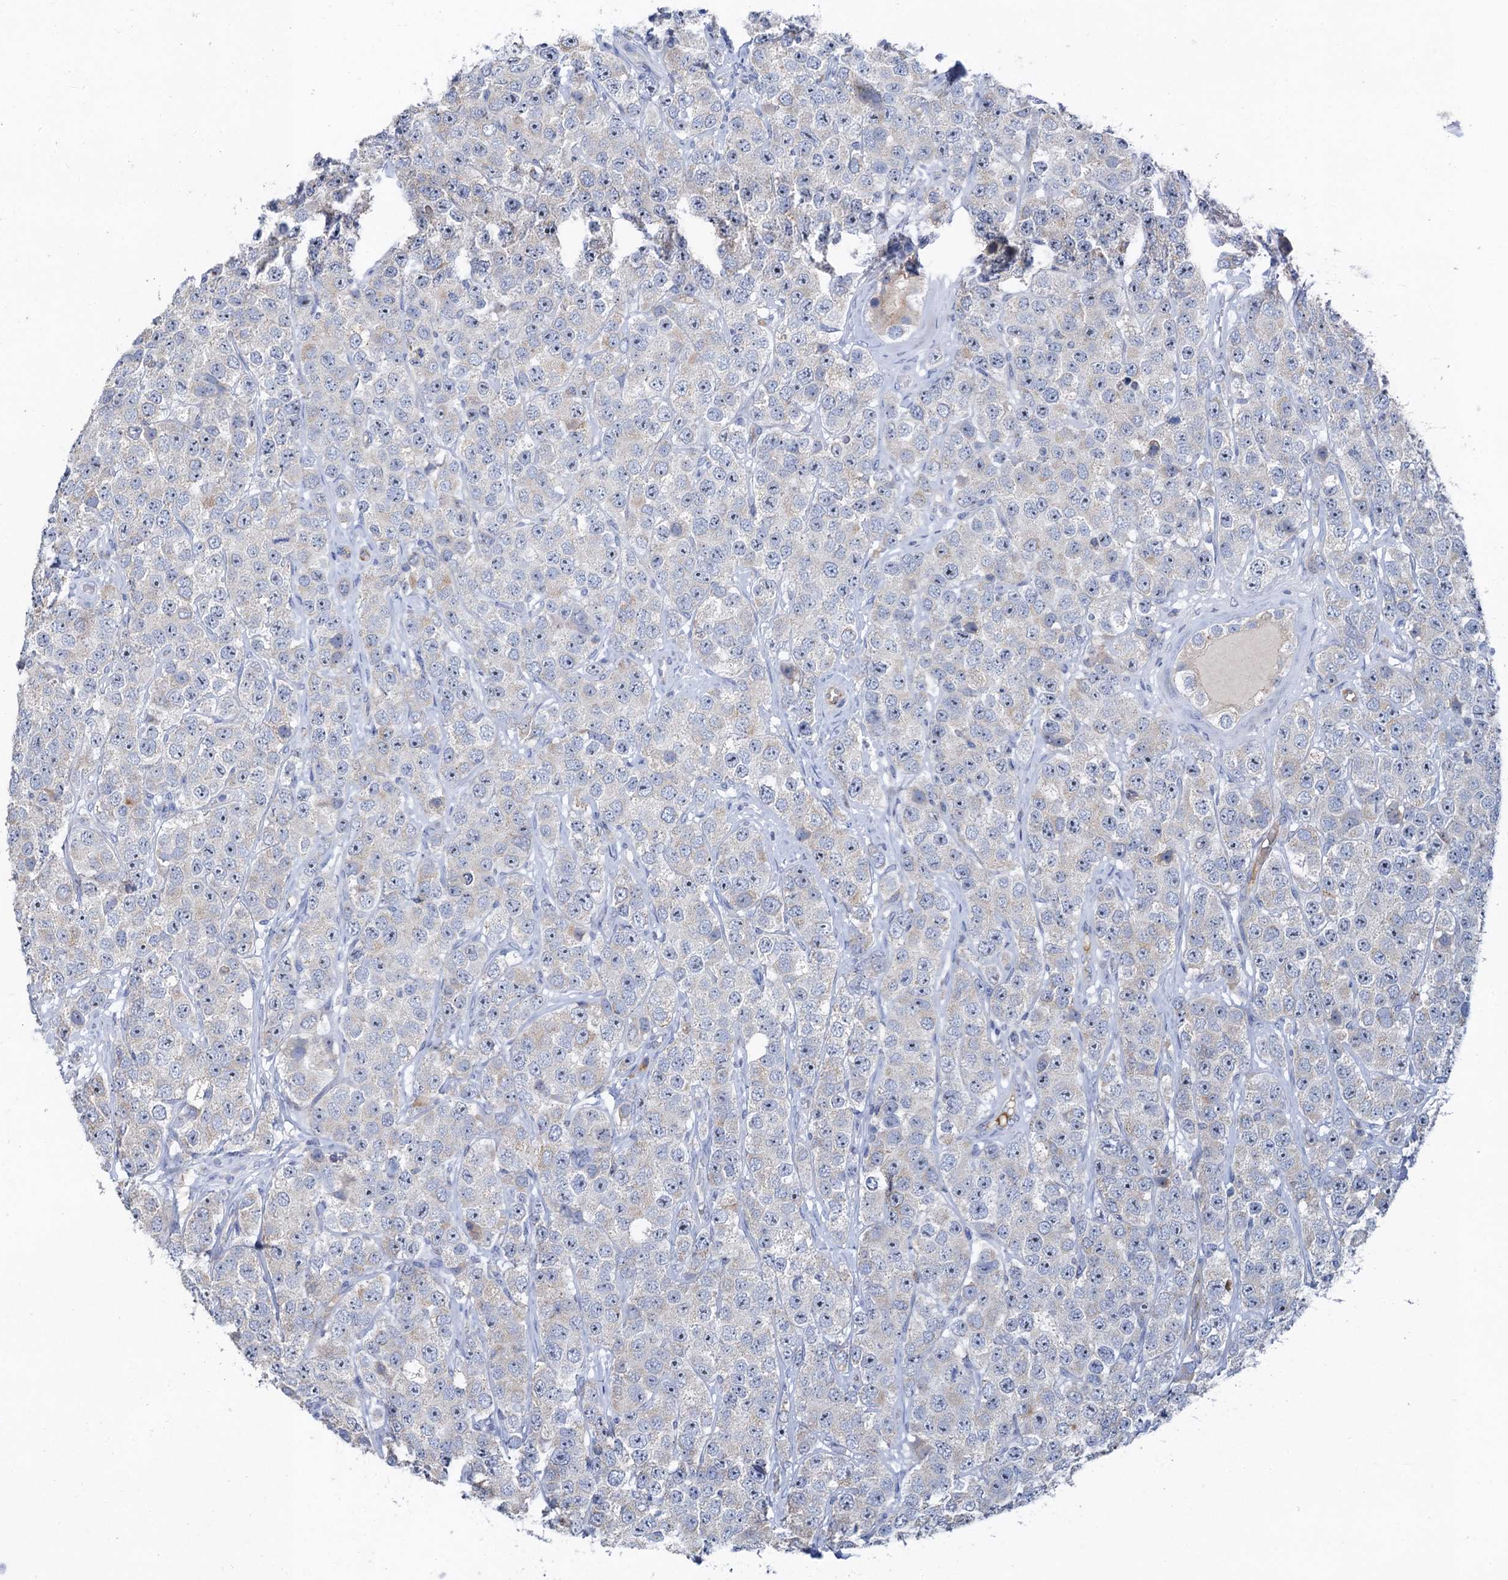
{"staining": {"intensity": "negative", "quantity": "none", "location": "none"}, "tissue": "testis cancer", "cell_type": "Tumor cells", "image_type": "cancer", "snomed": [{"axis": "morphology", "description": "Seminoma, NOS"}, {"axis": "topography", "description": "Testis"}], "caption": "An immunohistochemistry photomicrograph of testis cancer (seminoma) is shown. There is no staining in tumor cells of testis cancer (seminoma).", "gene": "PLLP", "patient": {"sex": "male", "age": 28}}